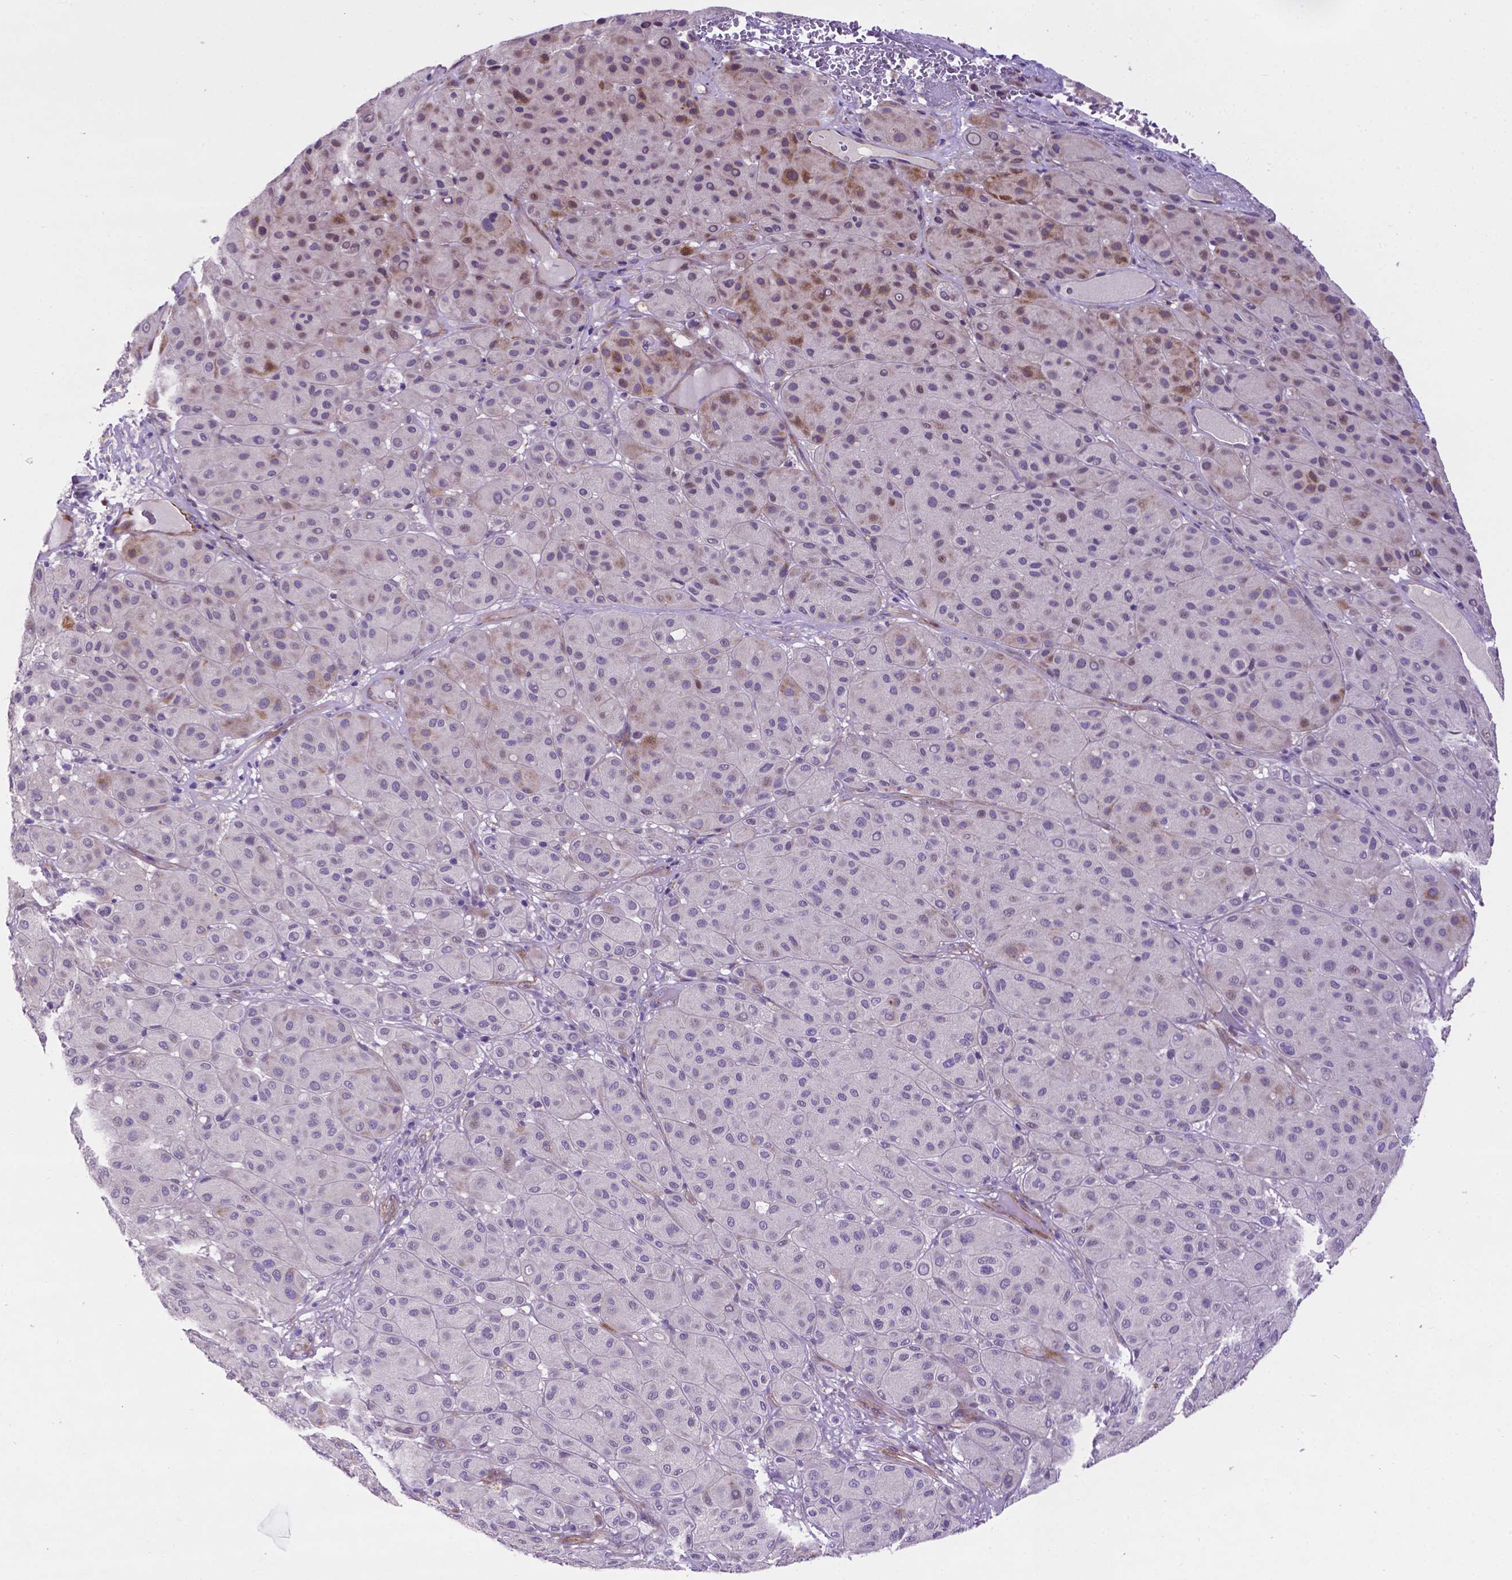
{"staining": {"intensity": "negative", "quantity": "none", "location": "none"}, "tissue": "melanoma", "cell_type": "Tumor cells", "image_type": "cancer", "snomed": [{"axis": "morphology", "description": "Malignant melanoma, Metastatic site"}, {"axis": "topography", "description": "Smooth muscle"}], "caption": "Human malignant melanoma (metastatic site) stained for a protein using immunohistochemistry (IHC) displays no expression in tumor cells.", "gene": "PFKFB4", "patient": {"sex": "male", "age": 41}}